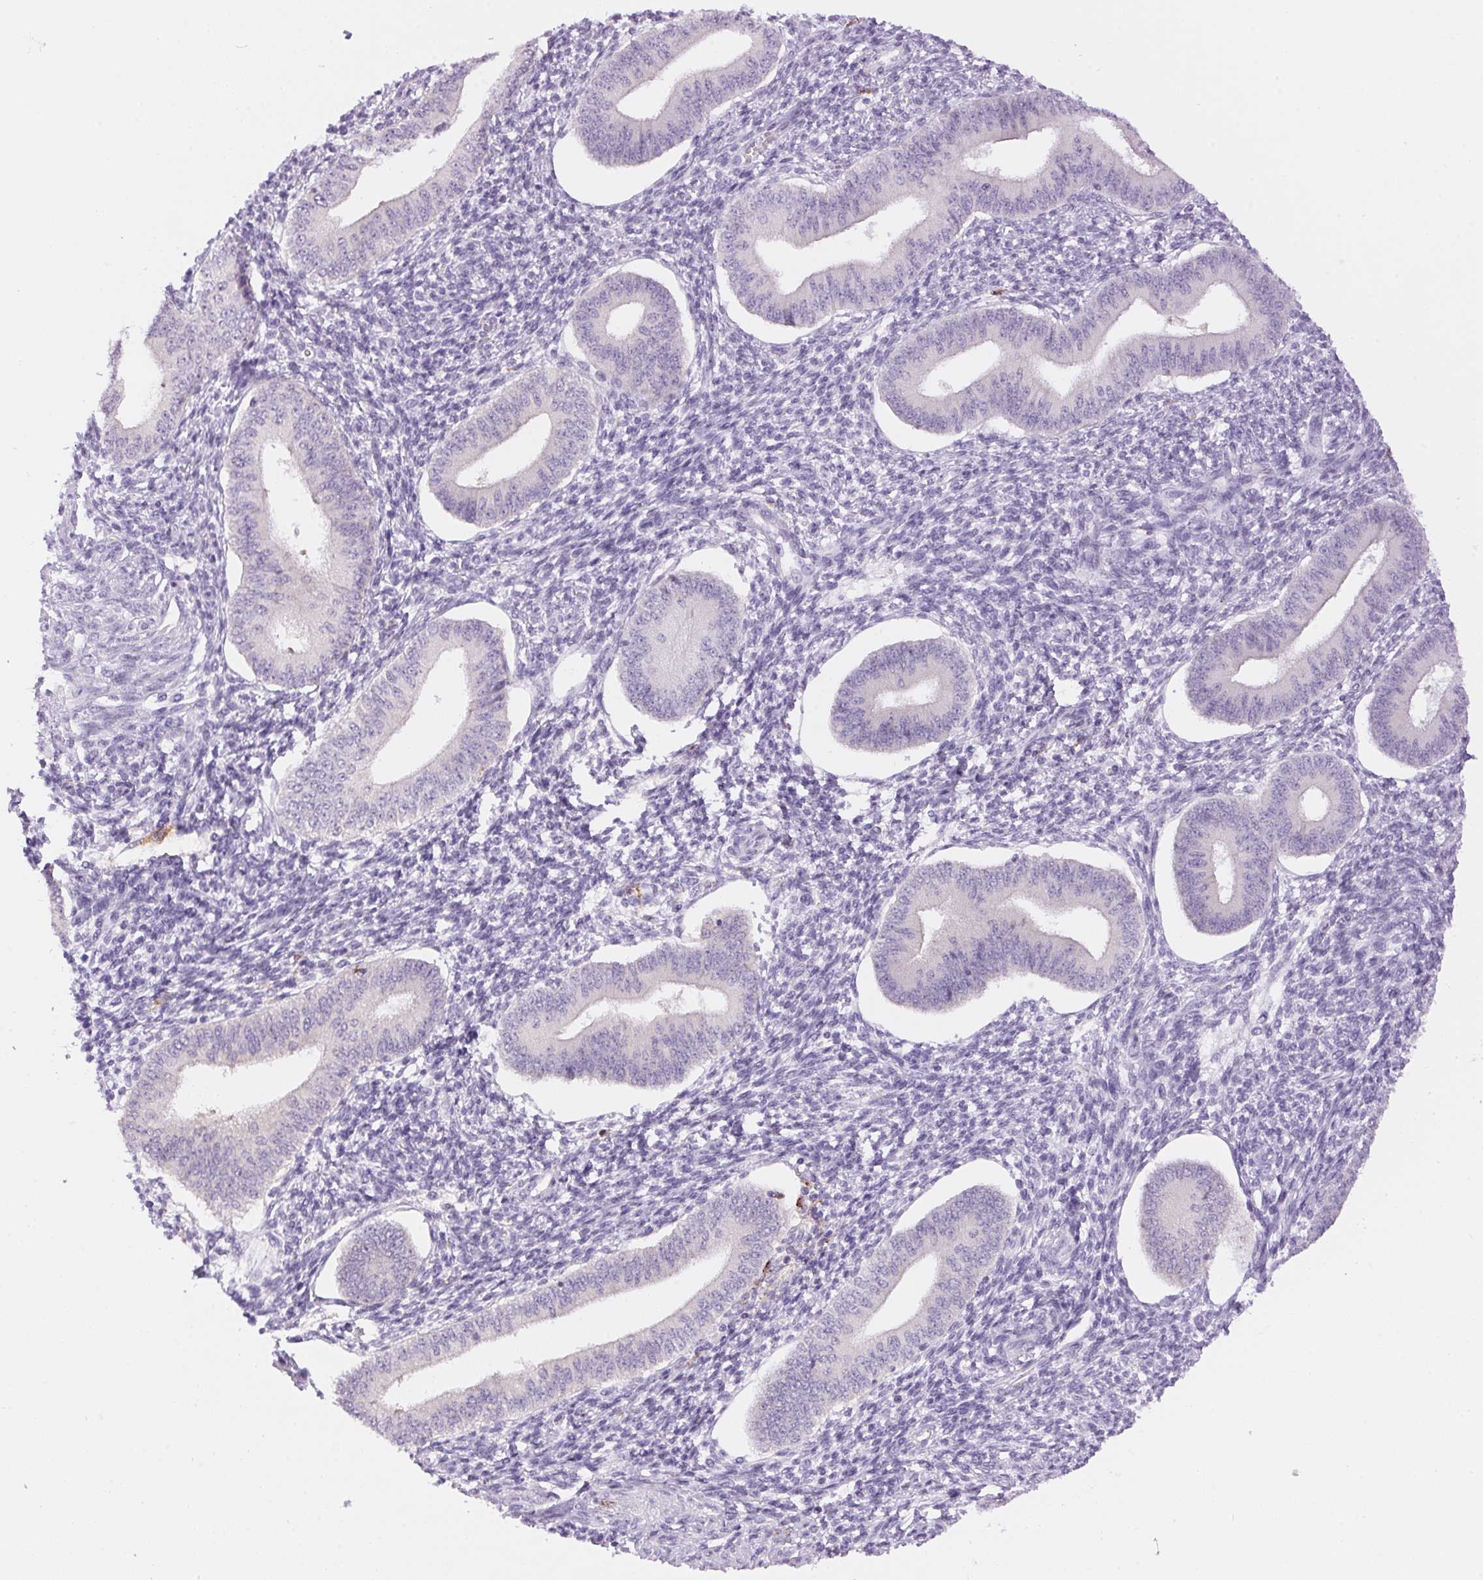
{"staining": {"intensity": "negative", "quantity": "none", "location": "none"}, "tissue": "endometrium", "cell_type": "Cells in endometrial stroma", "image_type": "normal", "snomed": [{"axis": "morphology", "description": "Normal tissue, NOS"}, {"axis": "topography", "description": "Endometrium"}], "caption": "High power microscopy photomicrograph of an immunohistochemistry (IHC) histopathology image of benign endometrium, revealing no significant expression in cells in endometrial stroma.", "gene": "PNLIPRP3", "patient": {"sex": "female", "age": 42}}